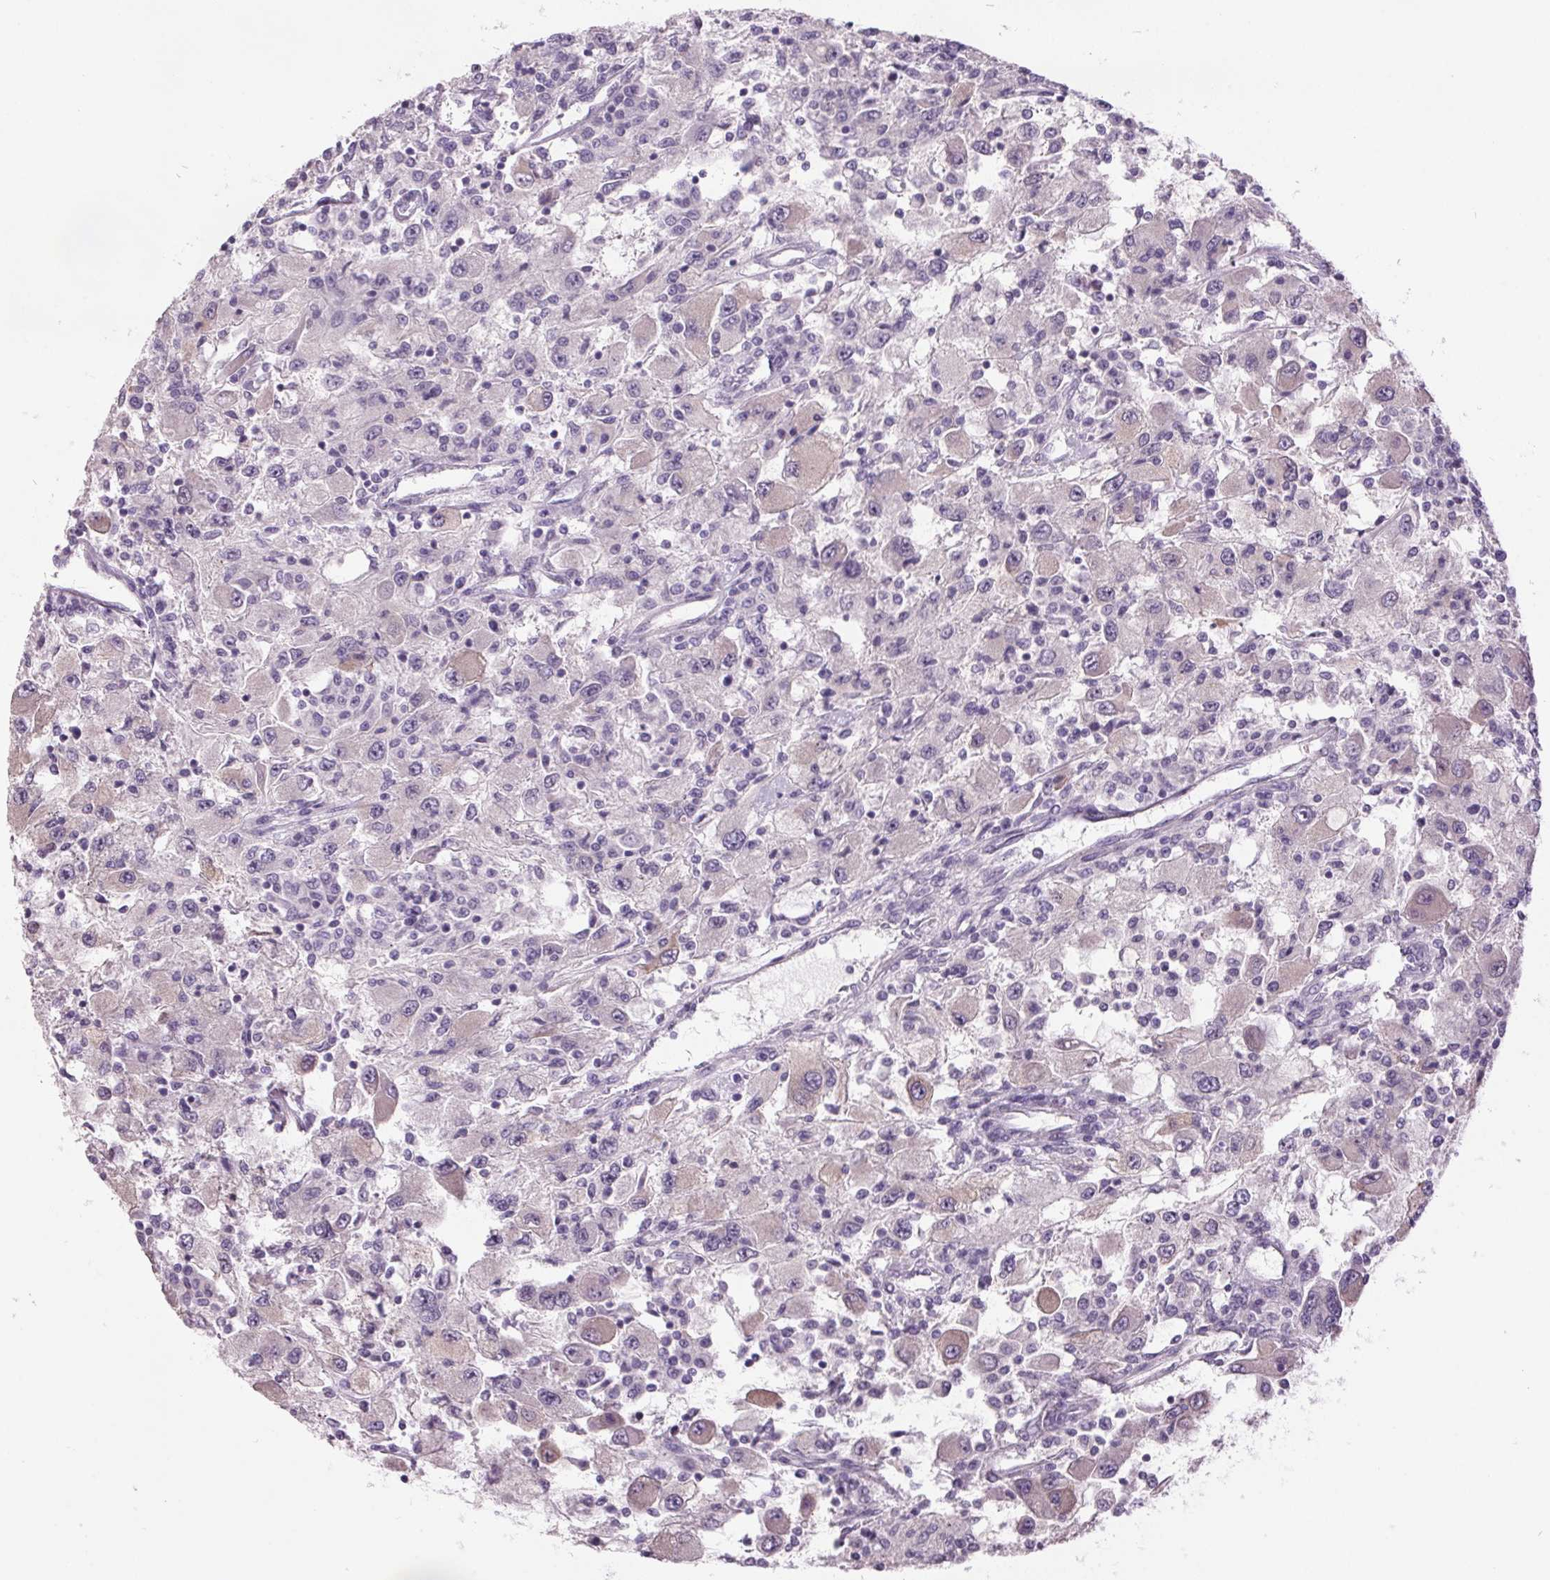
{"staining": {"intensity": "negative", "quantity": "none", "location": "none"}, "tissue": "renal cancer", "cell_type": "Tumor cells", "image_type": "cancer", "snomed": [{"axis": "morphology", "description": "Adenocarcinoma, NOS"}, {"axis": "topography", "description": "Kidney"}], "caption": "This histopathology image is of renal cancer stained with immunohistochemistry (IHC) to label a protein in brown with the nuclei are counter-stained blue. There is no staining in tumor cells.", "gene": "C2orf16", "patient": {"sex": "female", "age": 67}}